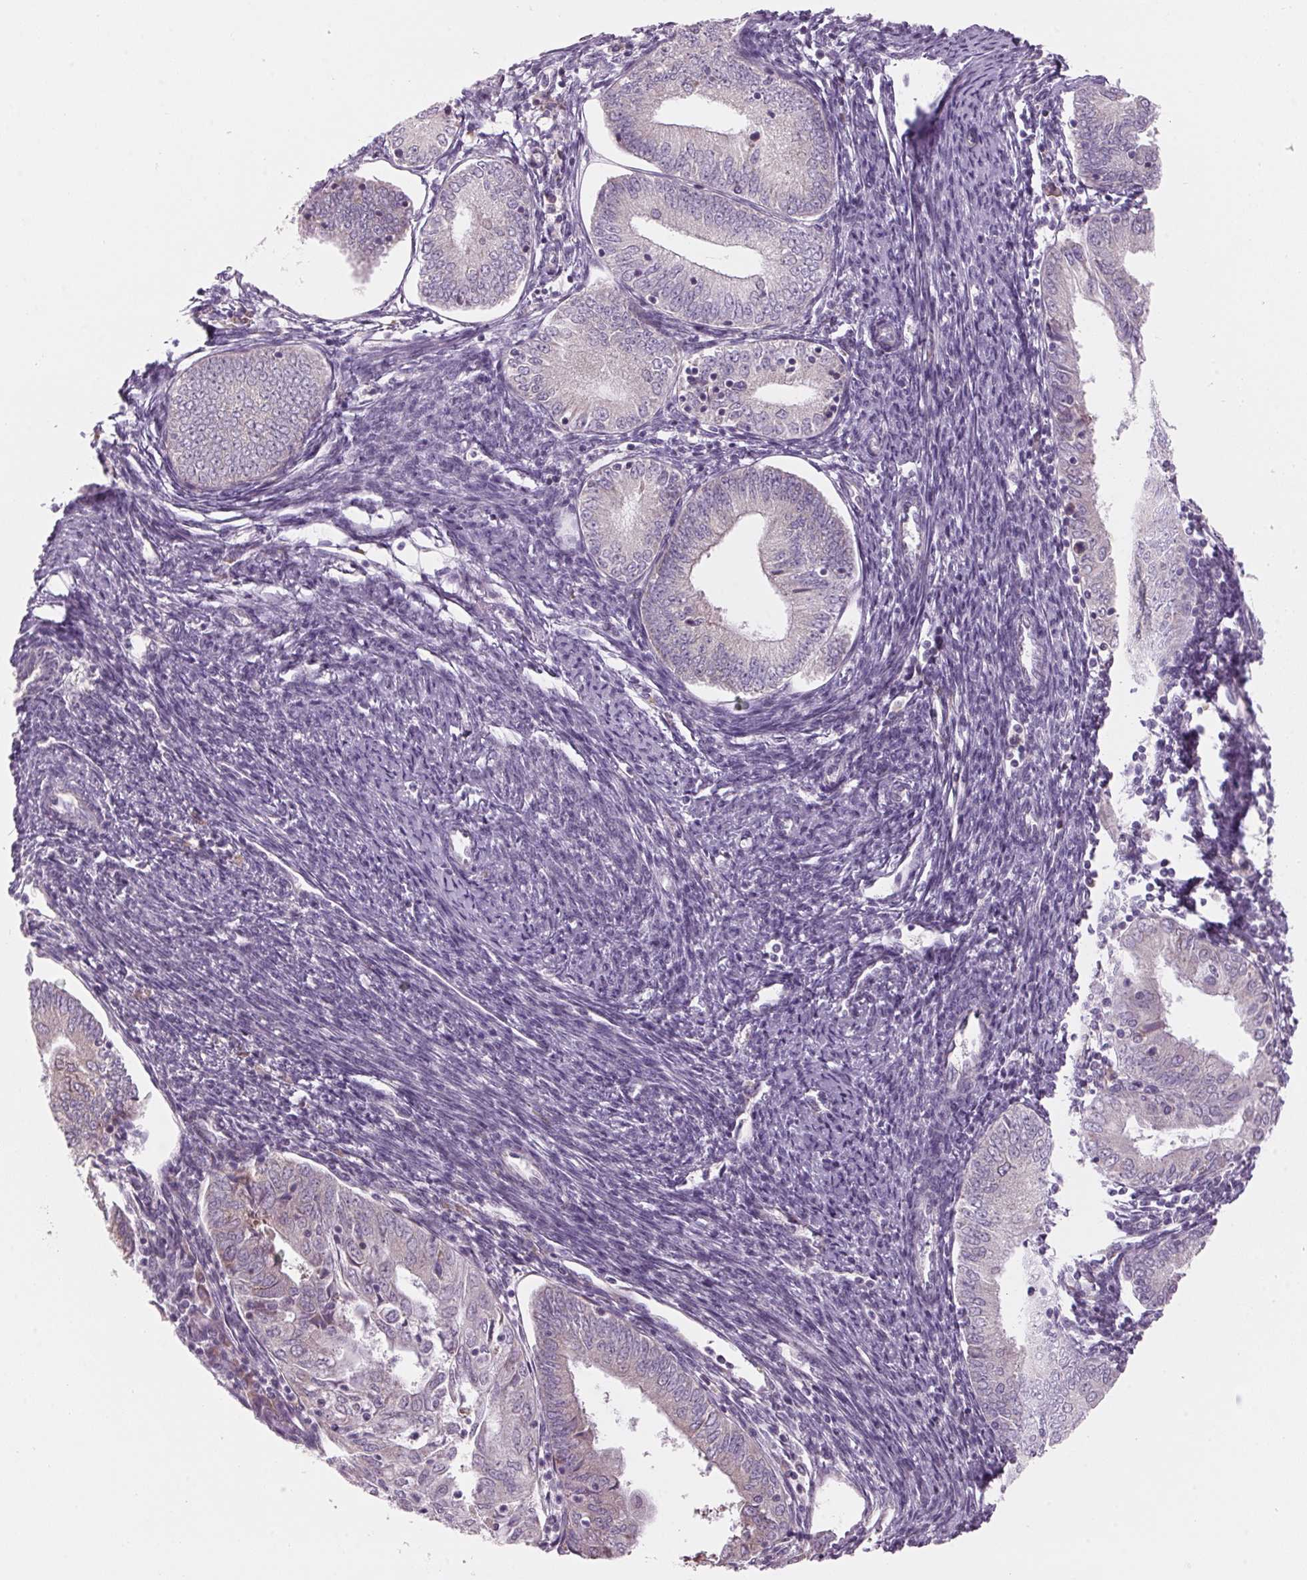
{"staining": {"intensity": "negative", "quantity": "none", "location": "none"}, "tissue": "endometrial cancer", "cell_type": "Tumor cells", "image_type": "cancer", "snomed": [{"axis": "morphology", "description": "Adenocarcinoma, NOS"}, {"axis": "topography", "description": "Endometrium"}], "caption": "This is an immunohistochemistry (IHC) micrograph of endometrial cancer (adenocarcinoma). There is no positivity in tumor cells.", "gene": "GNMT", "patient": {"sex": "female", "age": 55}}